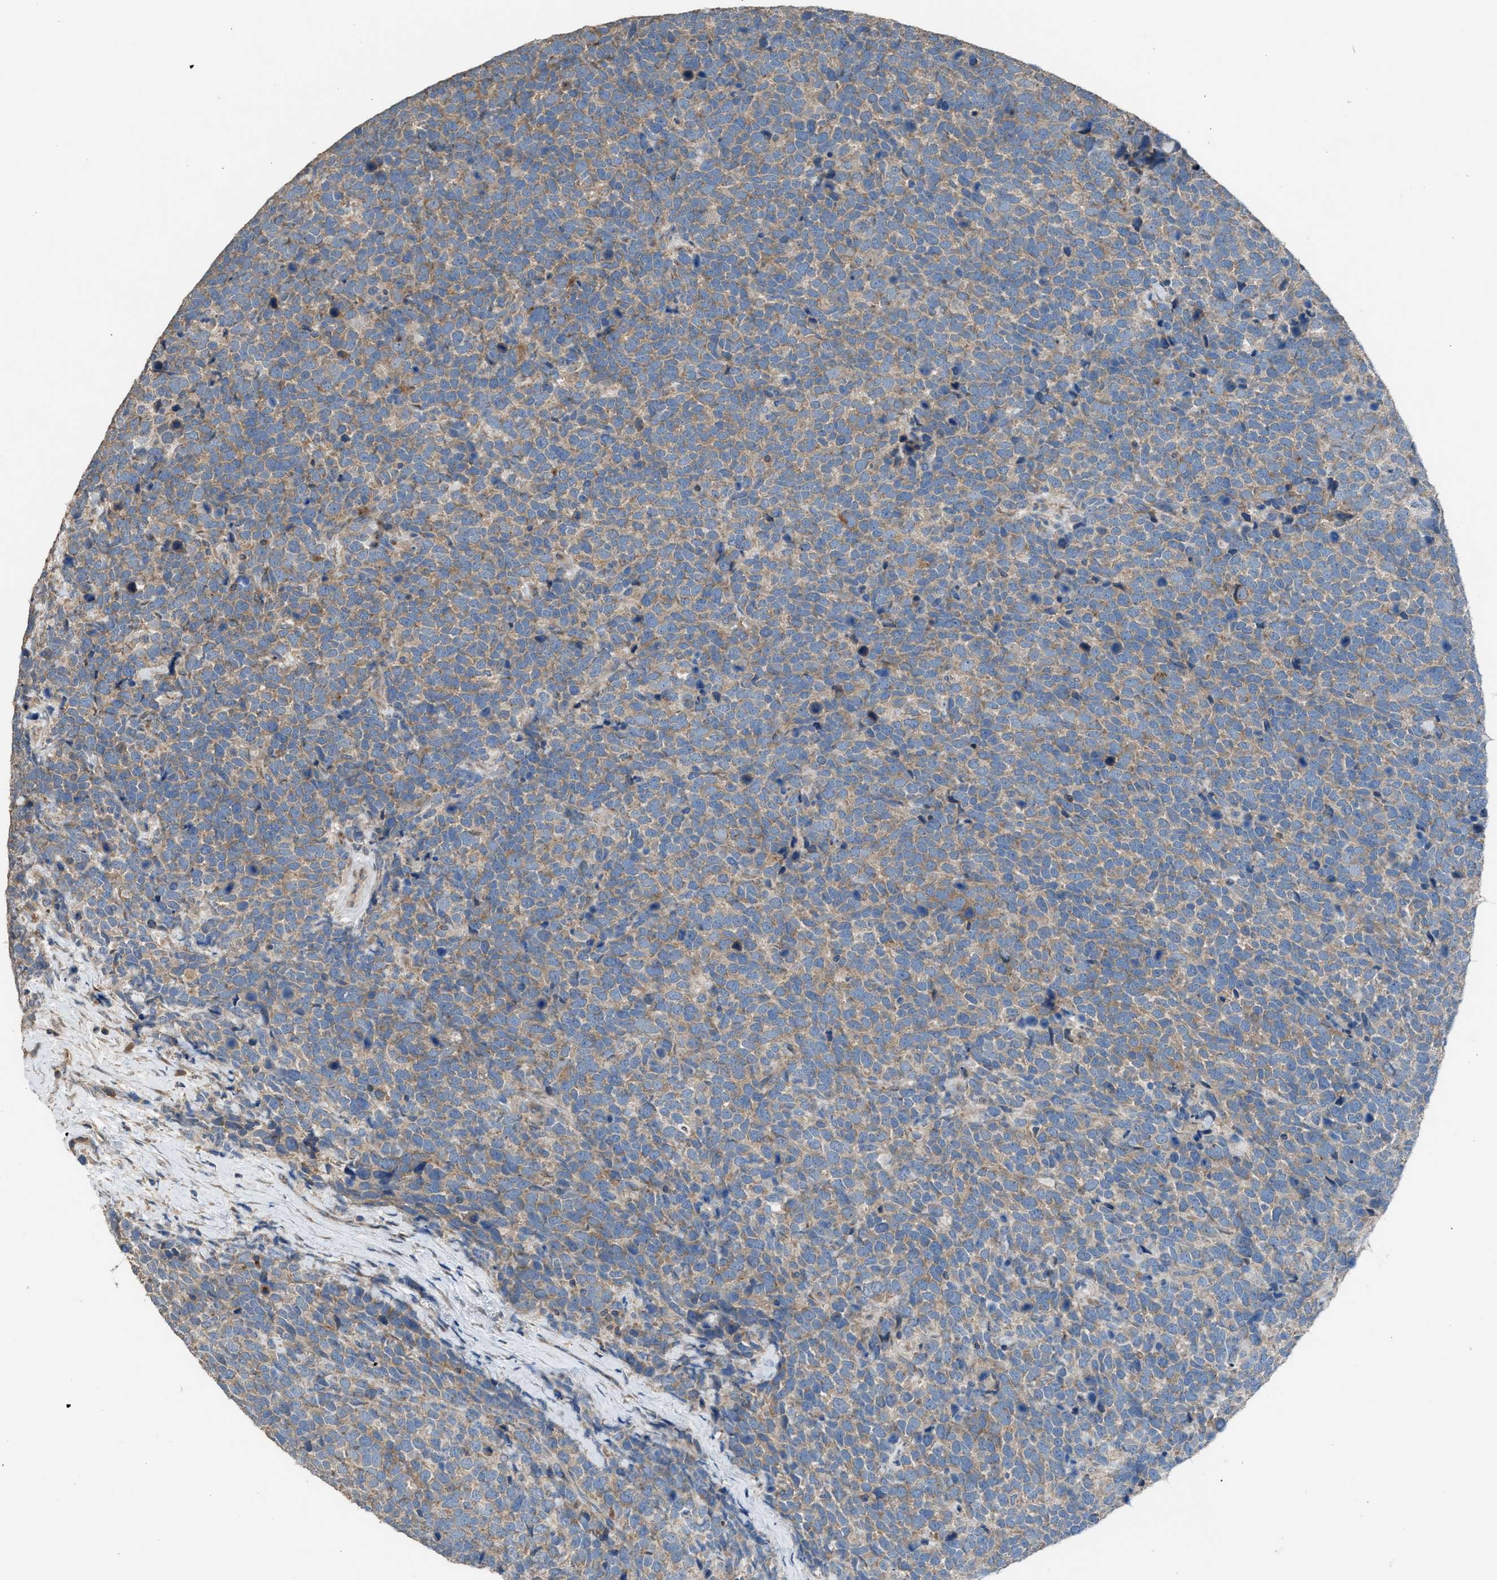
{"staining": {"intensity": "weak", "quantity": ">75%", "location": "cytoplasmic/membranous"}, "tissue": "urothelial cancer", "cell_type": "Tumor cells", "image_type": "cancer", "snomed": [{"axis": "morphology", "description": "Urothelial carcinoma, High grade"}, {"axis": "topography", "description": "Urinary bladder"}], "caption": "The immunohistochemical stain shows weak cytoplasmic/membranous positivity in tumor cells of urothelial cancer tissue. The staining was performed using DAB to visualize the protein expression in brown, while the nuclei were stained in blue with hematoxylin (Magnification: 20x).", "gene": "TPK1", "patient": {"sex": "female", "age": 82}}